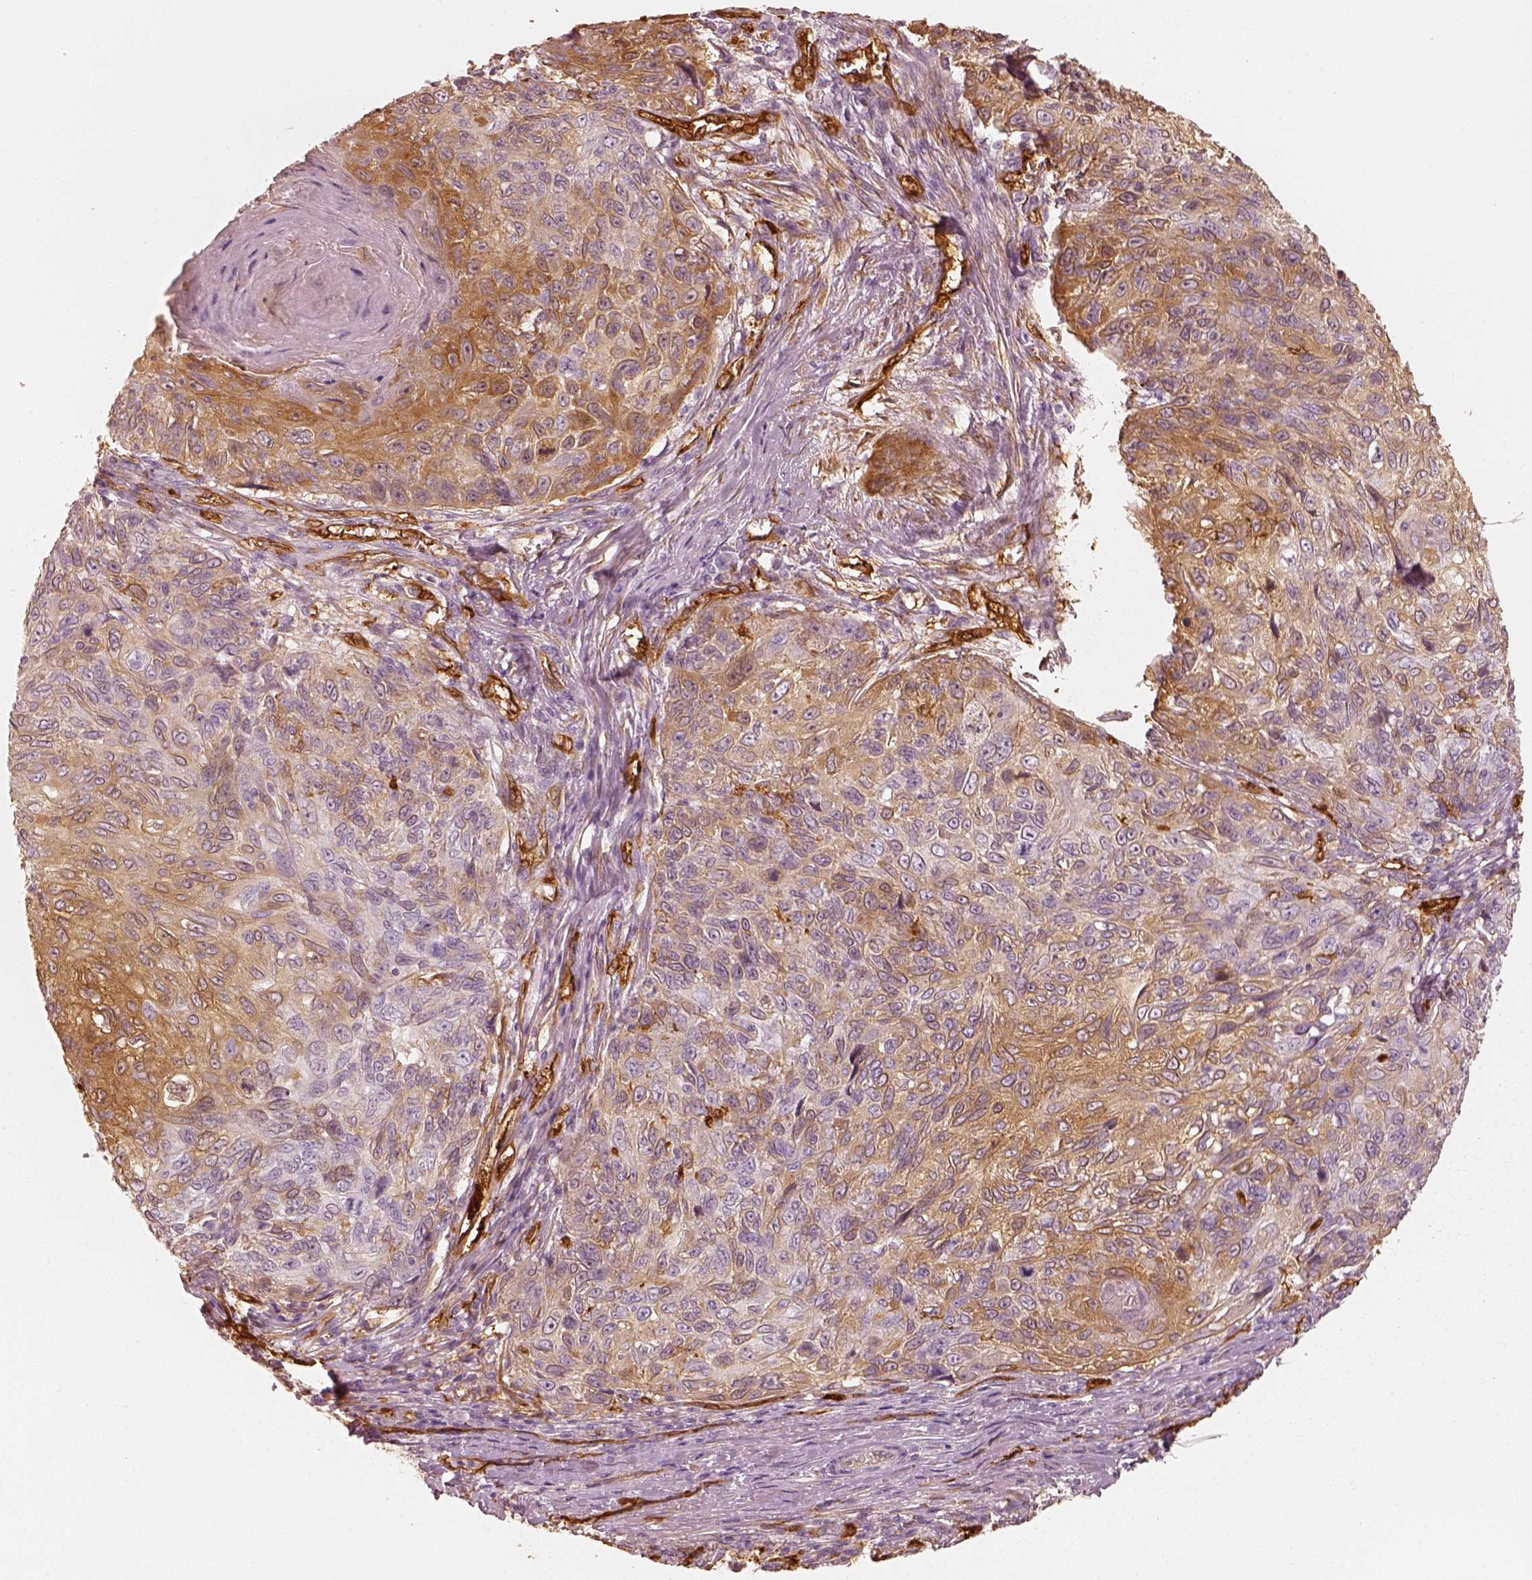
{"staining": {"intensity": "moderate", "quantity": "25%-75%", "location": "cytoplasmic/membranous"}, "tissue": "skin cancer", "cell_type": "Tumor cells", "image_type": "cancer", "snomed": [{"axis": "morphology", "description": "Squamous cell carcinoma, NOS"}, {"axis": "topography", "description": "Skin"}], "caption": "Skin squamous cell carcinoma stained with a protein marker reveals moderate staining in tumor cells.", "gene": "FSCN1", "patient": {"sex": "male", "age": 92}}